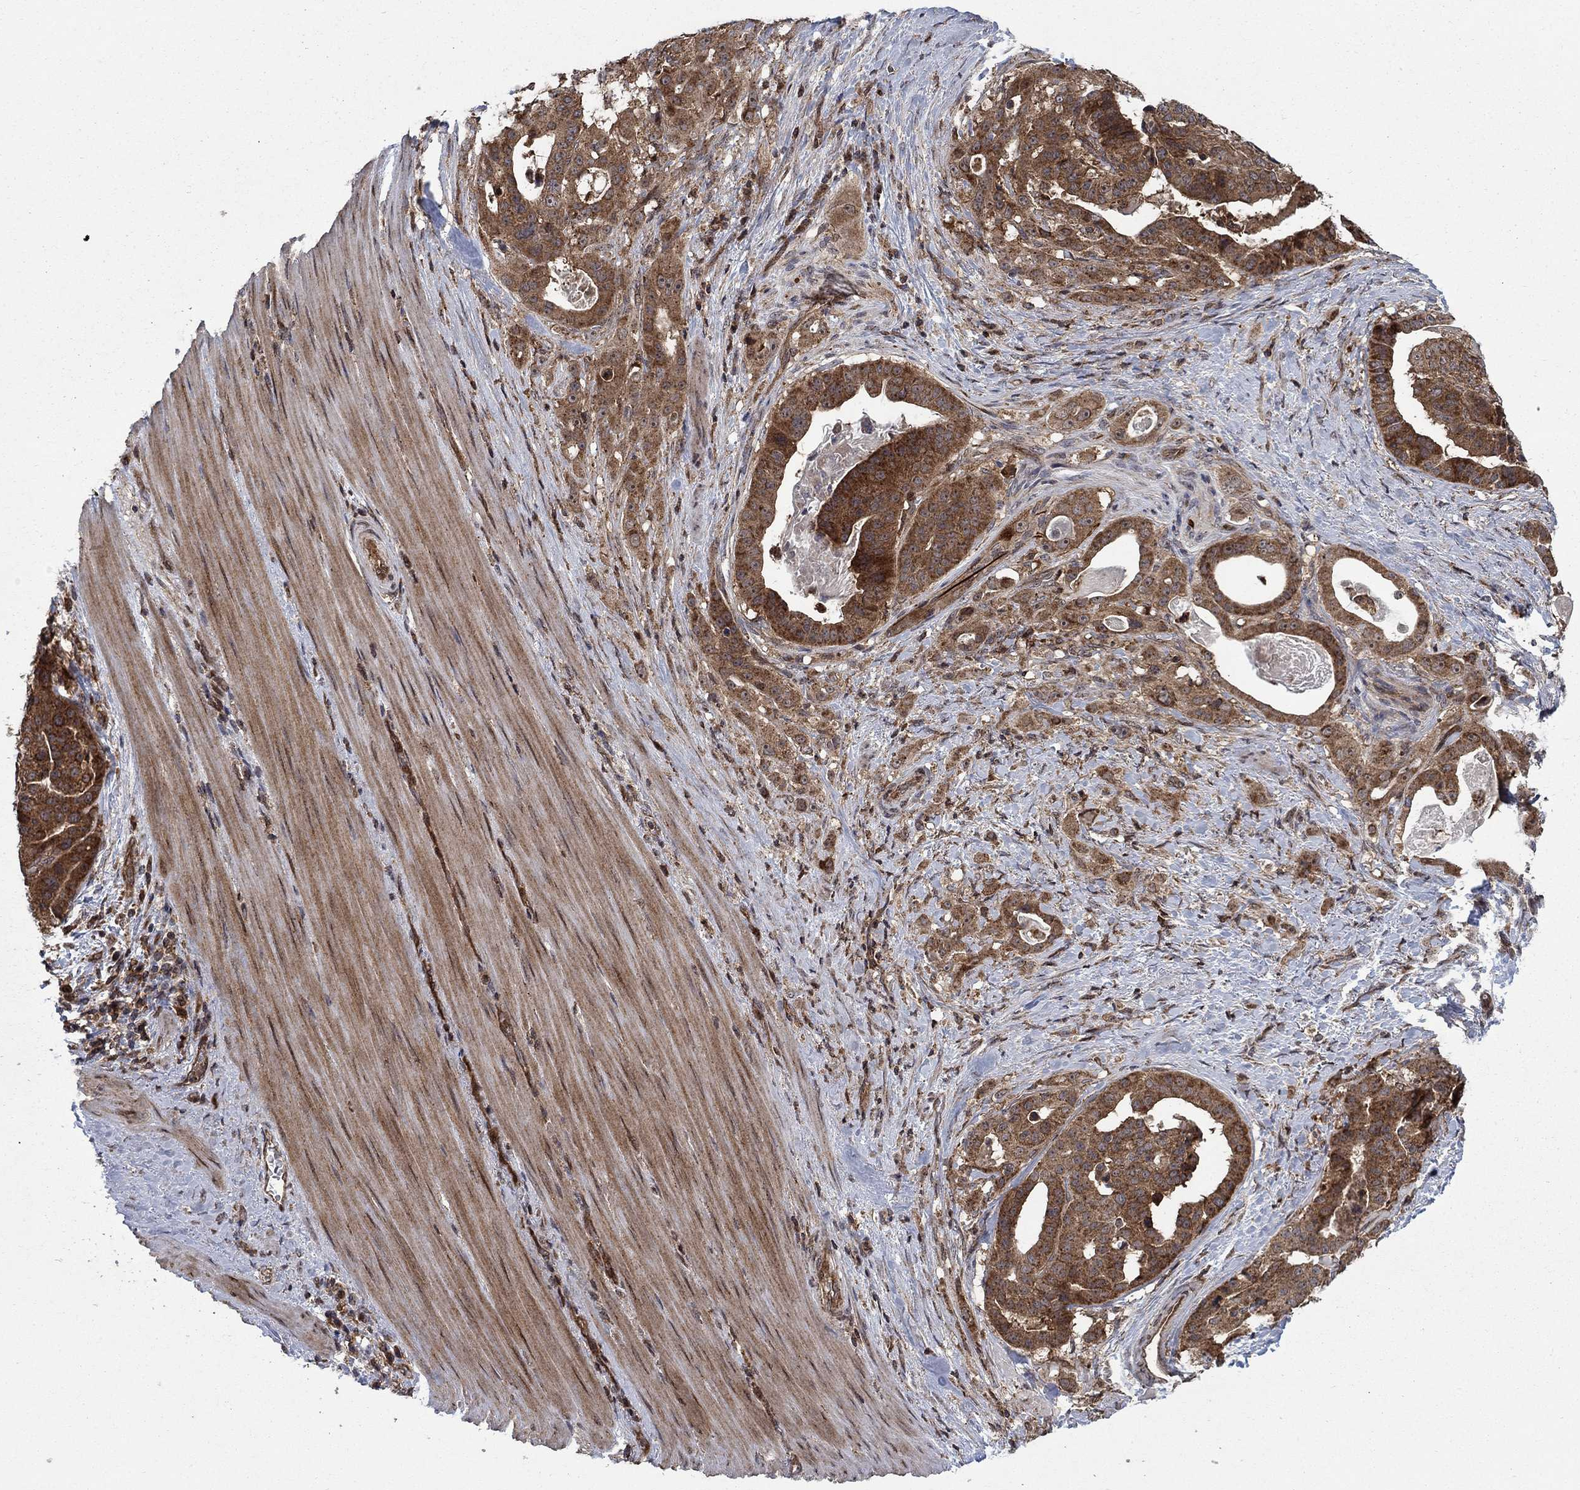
{"staining": {"intensity": "strong", "quantity": ">75%", "location": "cytoplasmic/membranous"}, "tissue": "stomach cancer", "cell_type": "Tumor cells", "image_type": "cancer", "snomed": [{"axis": "morphology", "description": "Adenocarcinoma, NOS"}, {"axis": "topography", "description": "Stomach"}], "caption": "This is a photomicrograph of immunohistochemistry (IHC) staining of stomach adenocarcinoma, which shows strong positivity in the cytoplasmic/membranous of tumor cells.", "gene": "IFI35", "patient": {"sex": "male", "age": 48}}